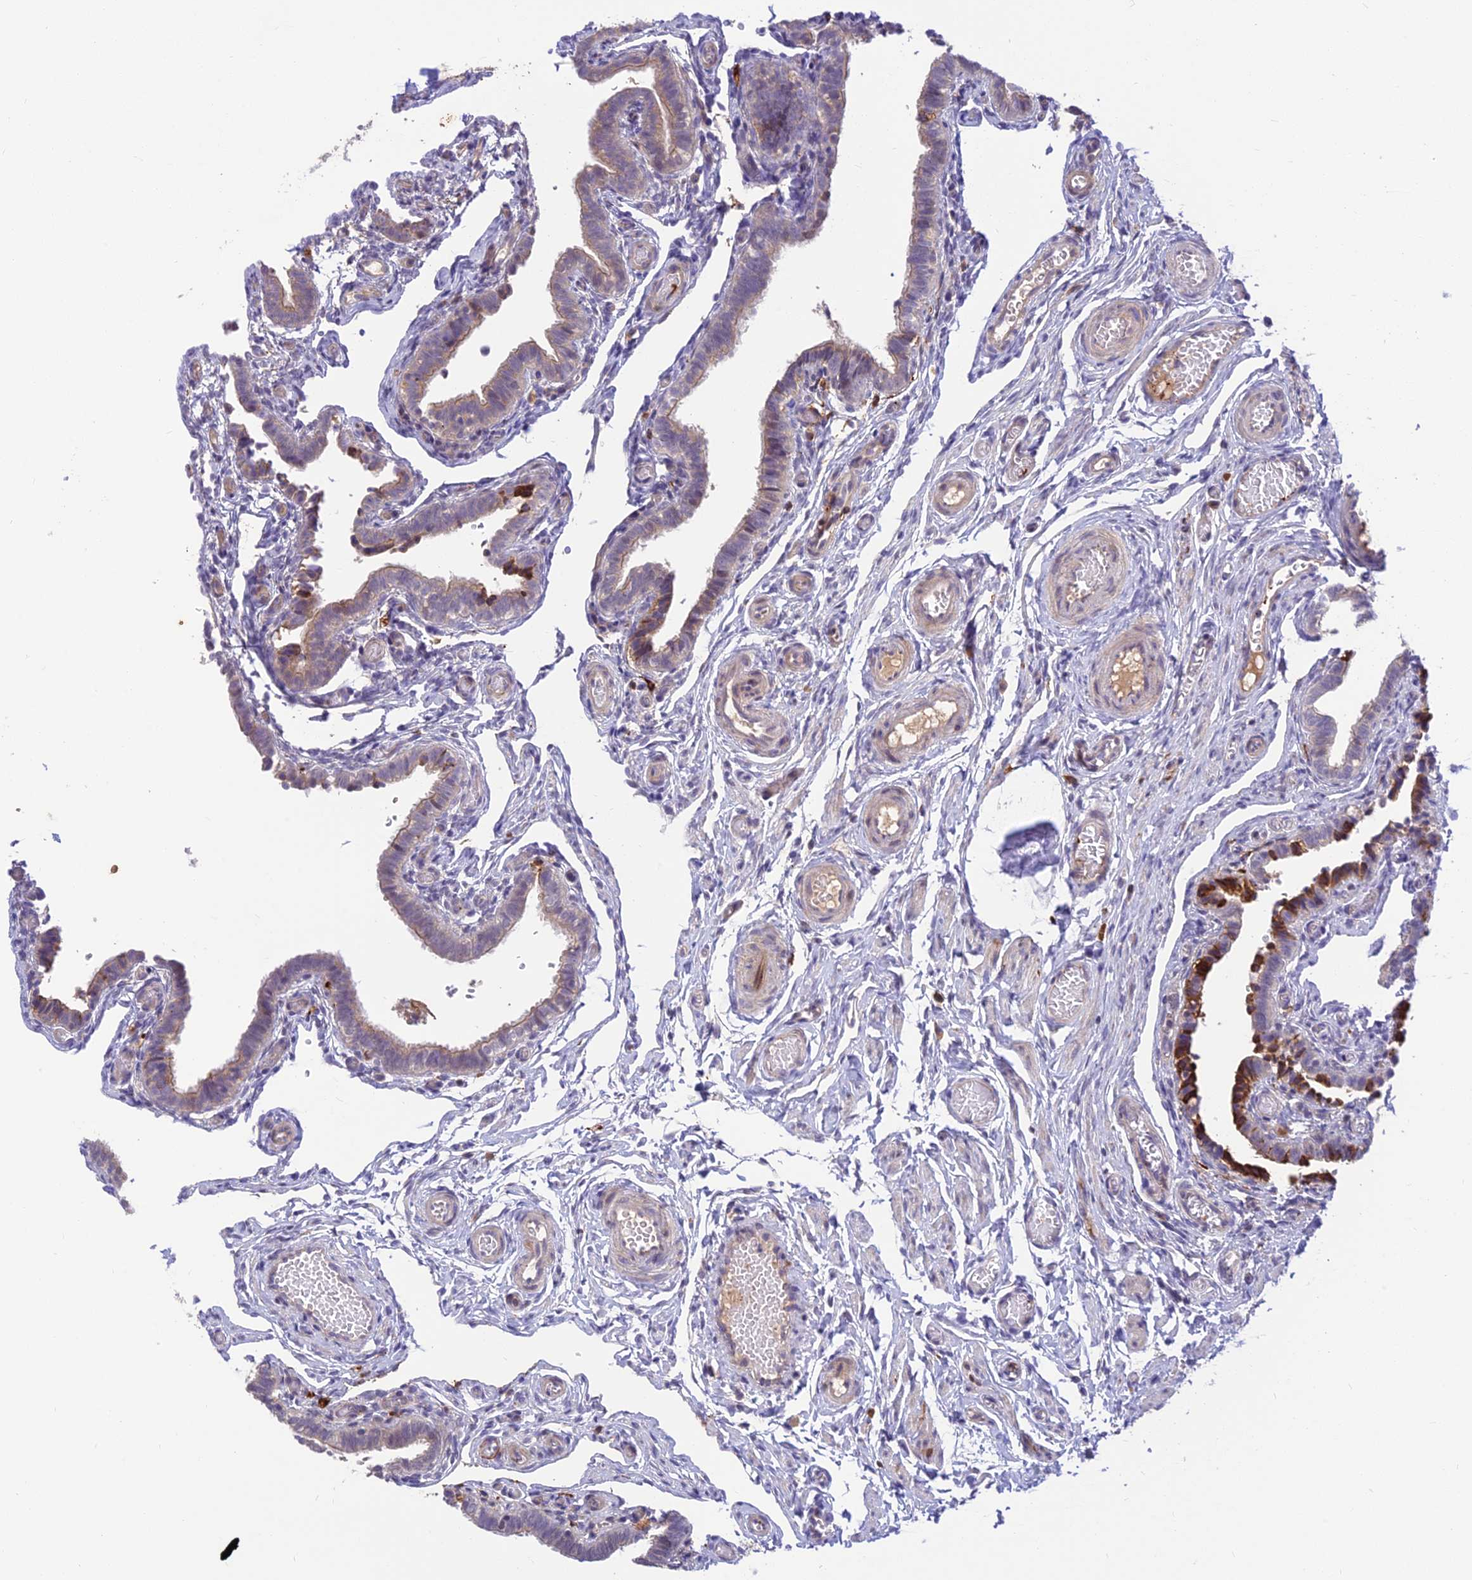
{"staining": {"intensity": "strong", "quantity": "<25%", "location": "cytoplasmic/membranous"}, "tissue": "fallopian tube", "cell_type": "Glandular cells", "image_type": "normal", "snomed": [{"axis": "morphology", "description": "Normal tissue, NOS"}, {"axis": "topography", "description": "Fallopian tube"}], "caption": "Strong cytoplasmic/membranous staining for a protein is seen in about <25% of glandular cells of benign fallopian tube using immunohistochemistry (IHC).", "gene": "ASPDH", "patient": {"sex": "female", "age": 36}}